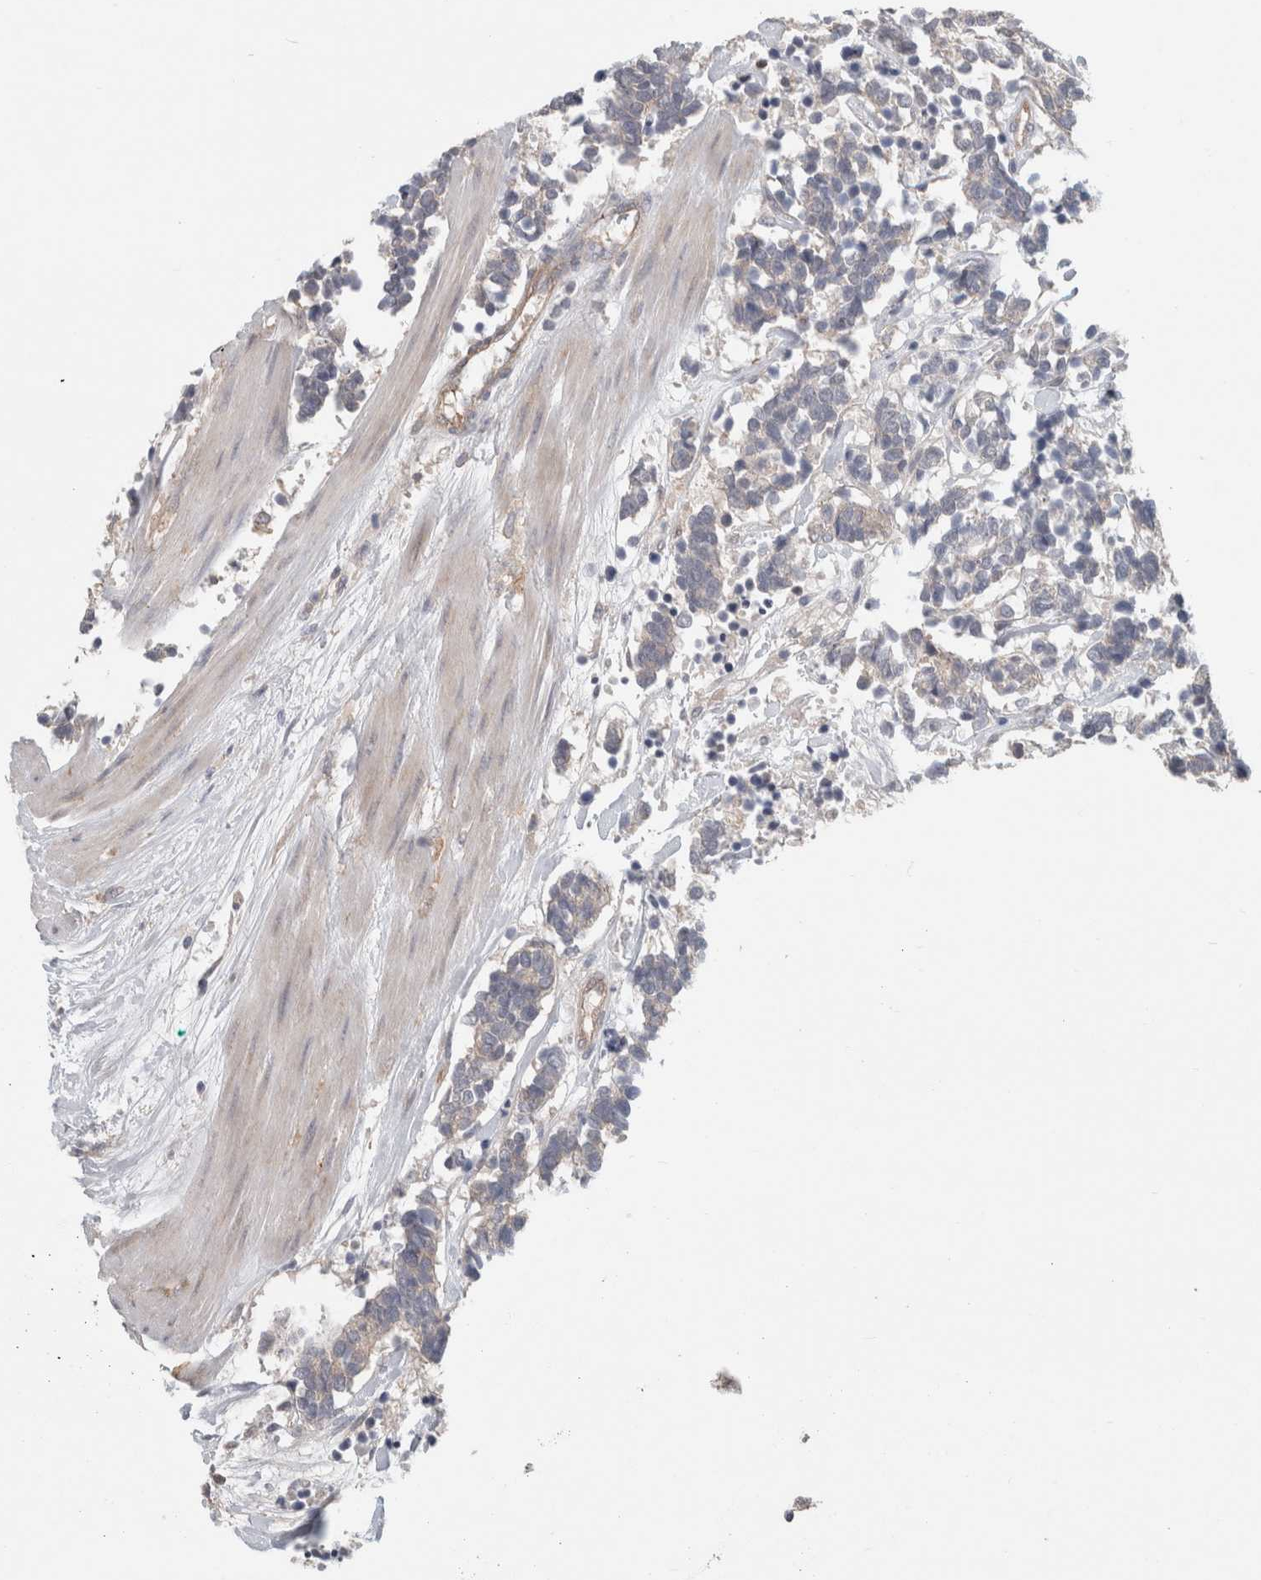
{"staining": {"intensity": "negative", "quantity": "none", "location": "none"}, "tissue": "carcinoid", "cell_type": "Tumor cells", "image_type": "cancer", "snomed": [{"axis": "morphology", "description": "Carcinoma, NOS"}, {"axis": "morphology", "description": "Carcinoid, malignant, NOS"}, {"axis": "topography", "description": "Urinary bladder"}], "caption": "Histopathology image shows no protein positivity in tumor cells of carcinoid tissue. (Brightfield microscopy of DAB (3,3'-diaminobenzidine) IHC at high magnification).", "gene": "RASAL2", "patient": {"sex": "male", "age": 57}}